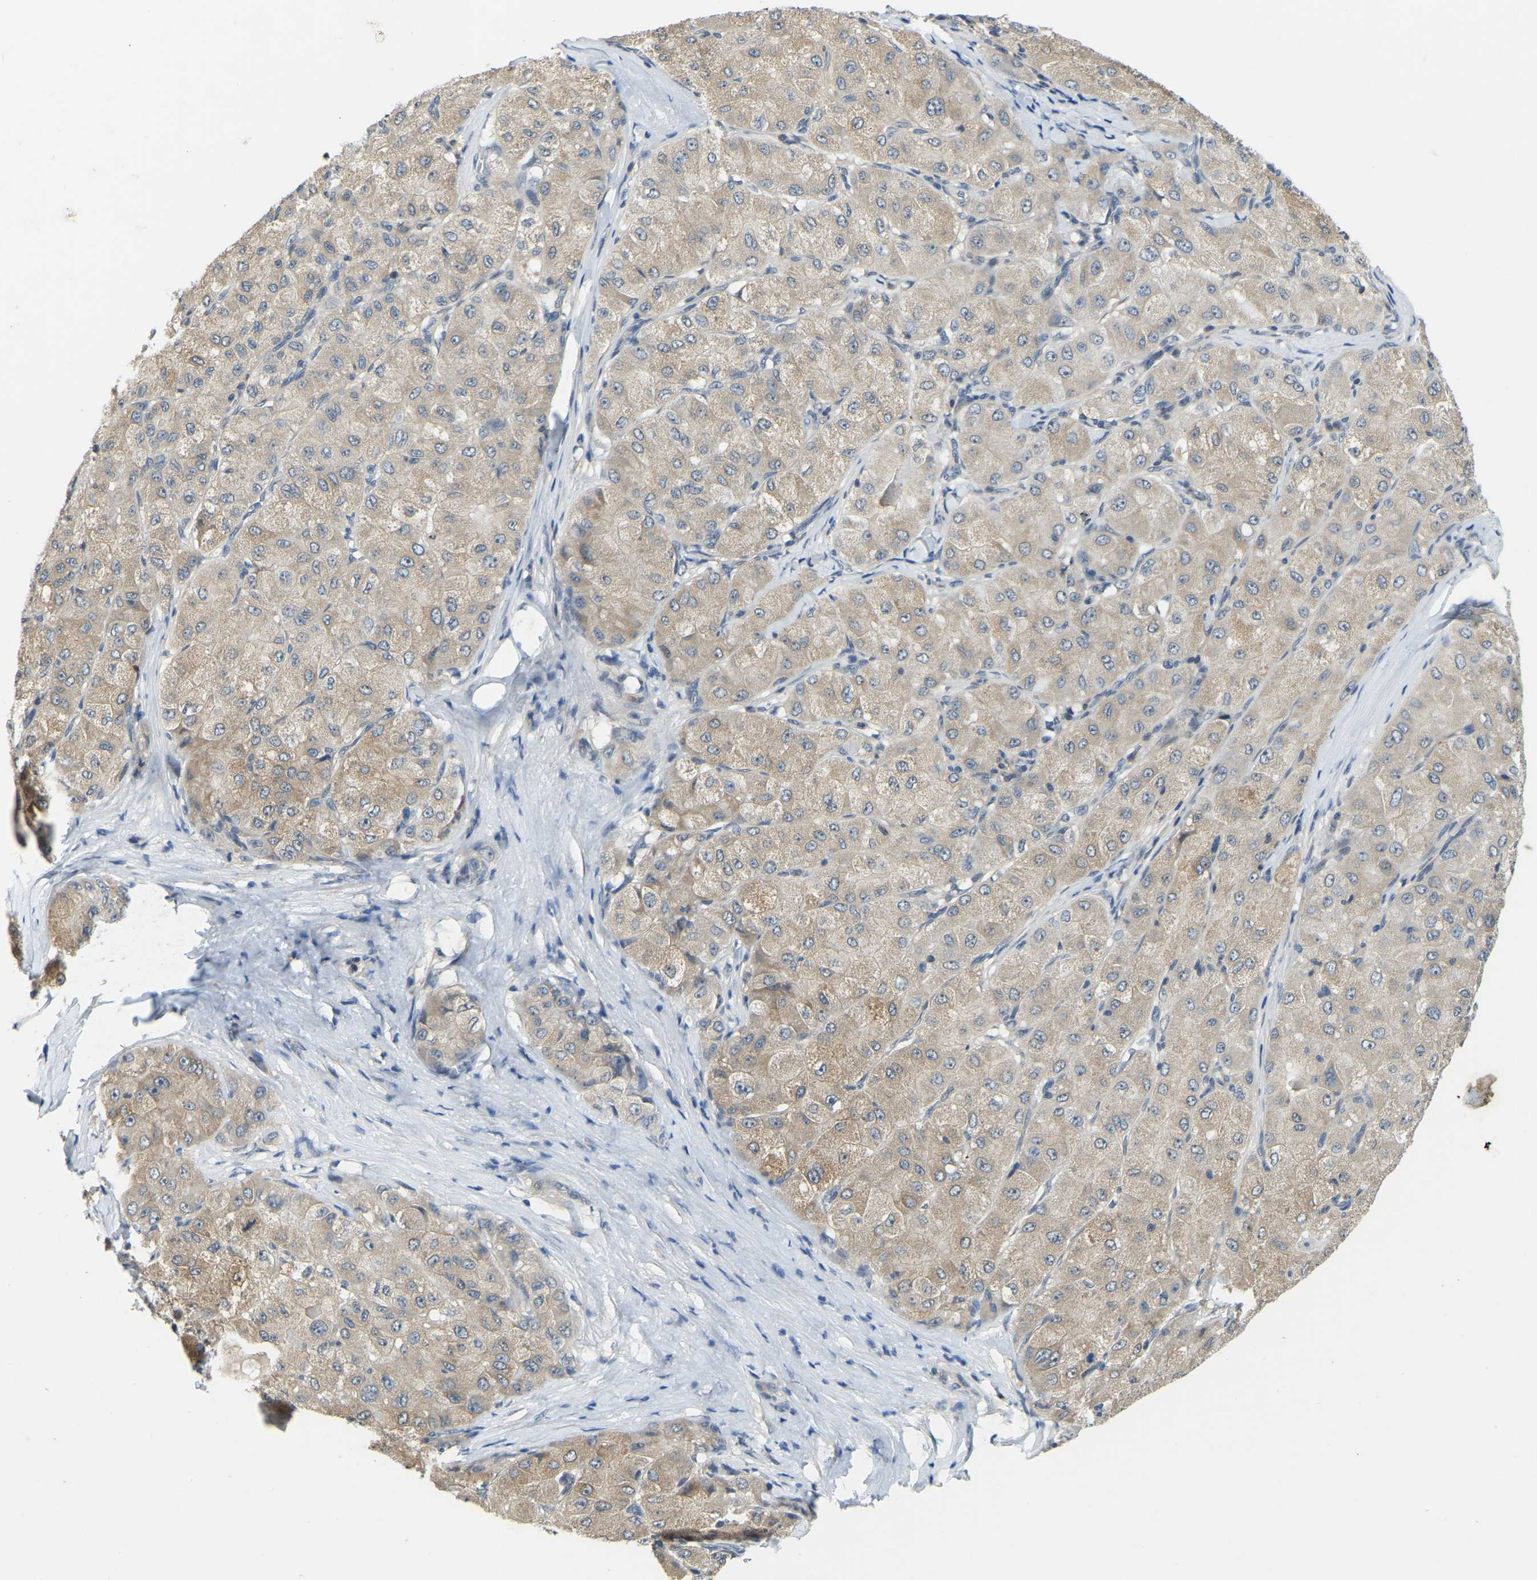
{"staining": {"intensity": "weak", "quantity": "25%-75%", "location": "cytoplasmic/membranous"}, "tissue": "liver cancer", "cell_type": "Tumor cells", "image_type": "cancer", "snomed": [{"axis": "morphology", "description": "Carcinoma, Hepatocellular, NOS"}, {"axis": "topography", "description": "Liver"}], "caption": "Liver cancer (hepatocellular carcinoma) stained with a brown dye demonstrates weak cytoplasmic/membranous positive expression in about 25%-75% of tumor cells.", "gene": "AHNAK", "patient": {"sex": "male", "age": 80}}